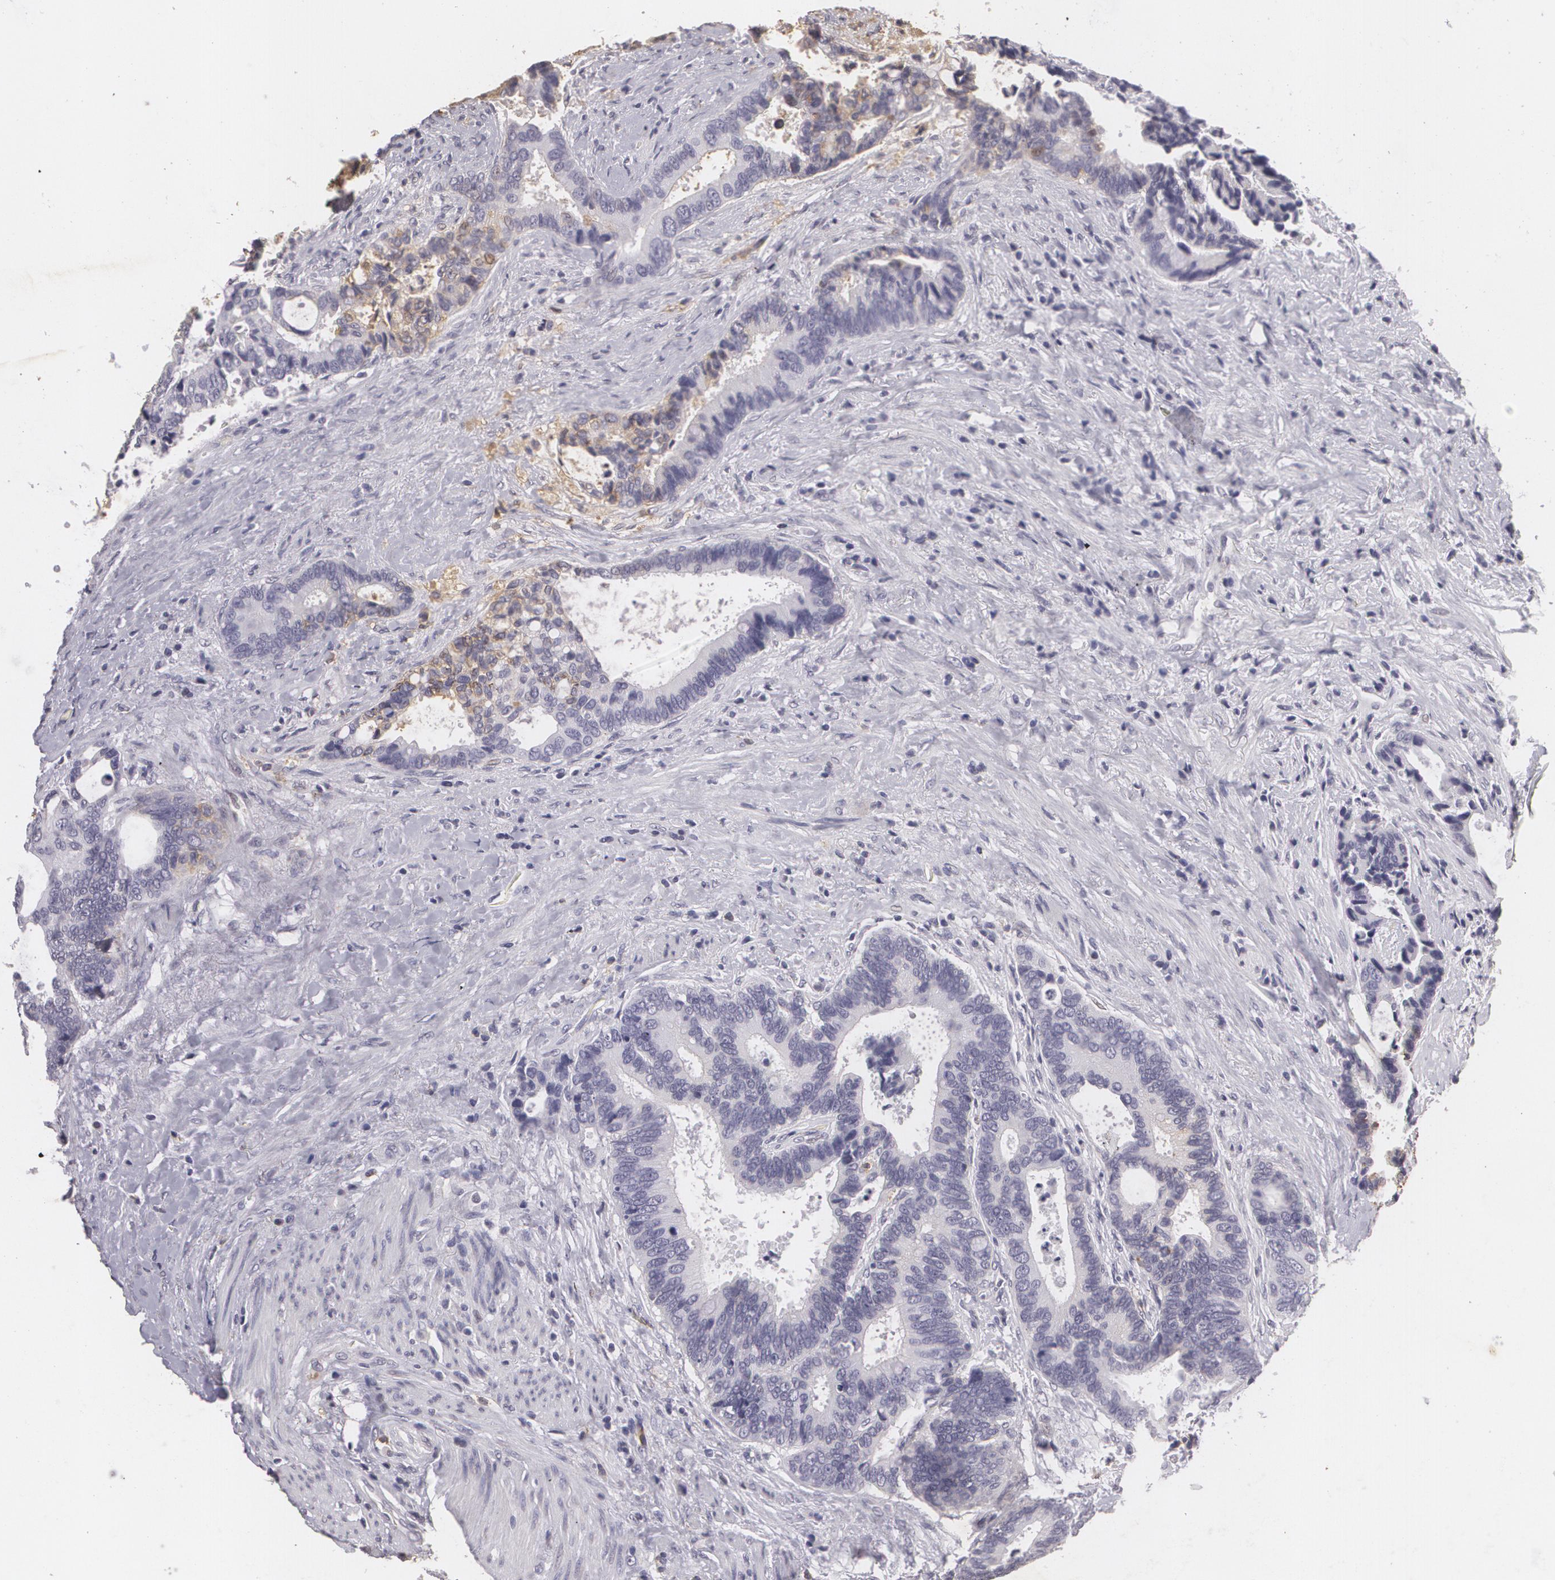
{"staining": {"intensity": "weak", "quantity": "<25%", "location": "cytoplasmic/membranous"}, "tissue": "colorectal cancer", "cell_type": "Tumor cells", "image_type": "cancer", "snomed": [{"axis": "morphology", "description": "Adenocarcinoma, NOS"}, {"axis": "topography", "description": "Rectum"}], "caption": "Protein analysis of adenocarcinoma (colorectal) shows no significant expression in tumor cells.", "gene": "KCNA4", "patient": {"sex": "female", "age": 67}}